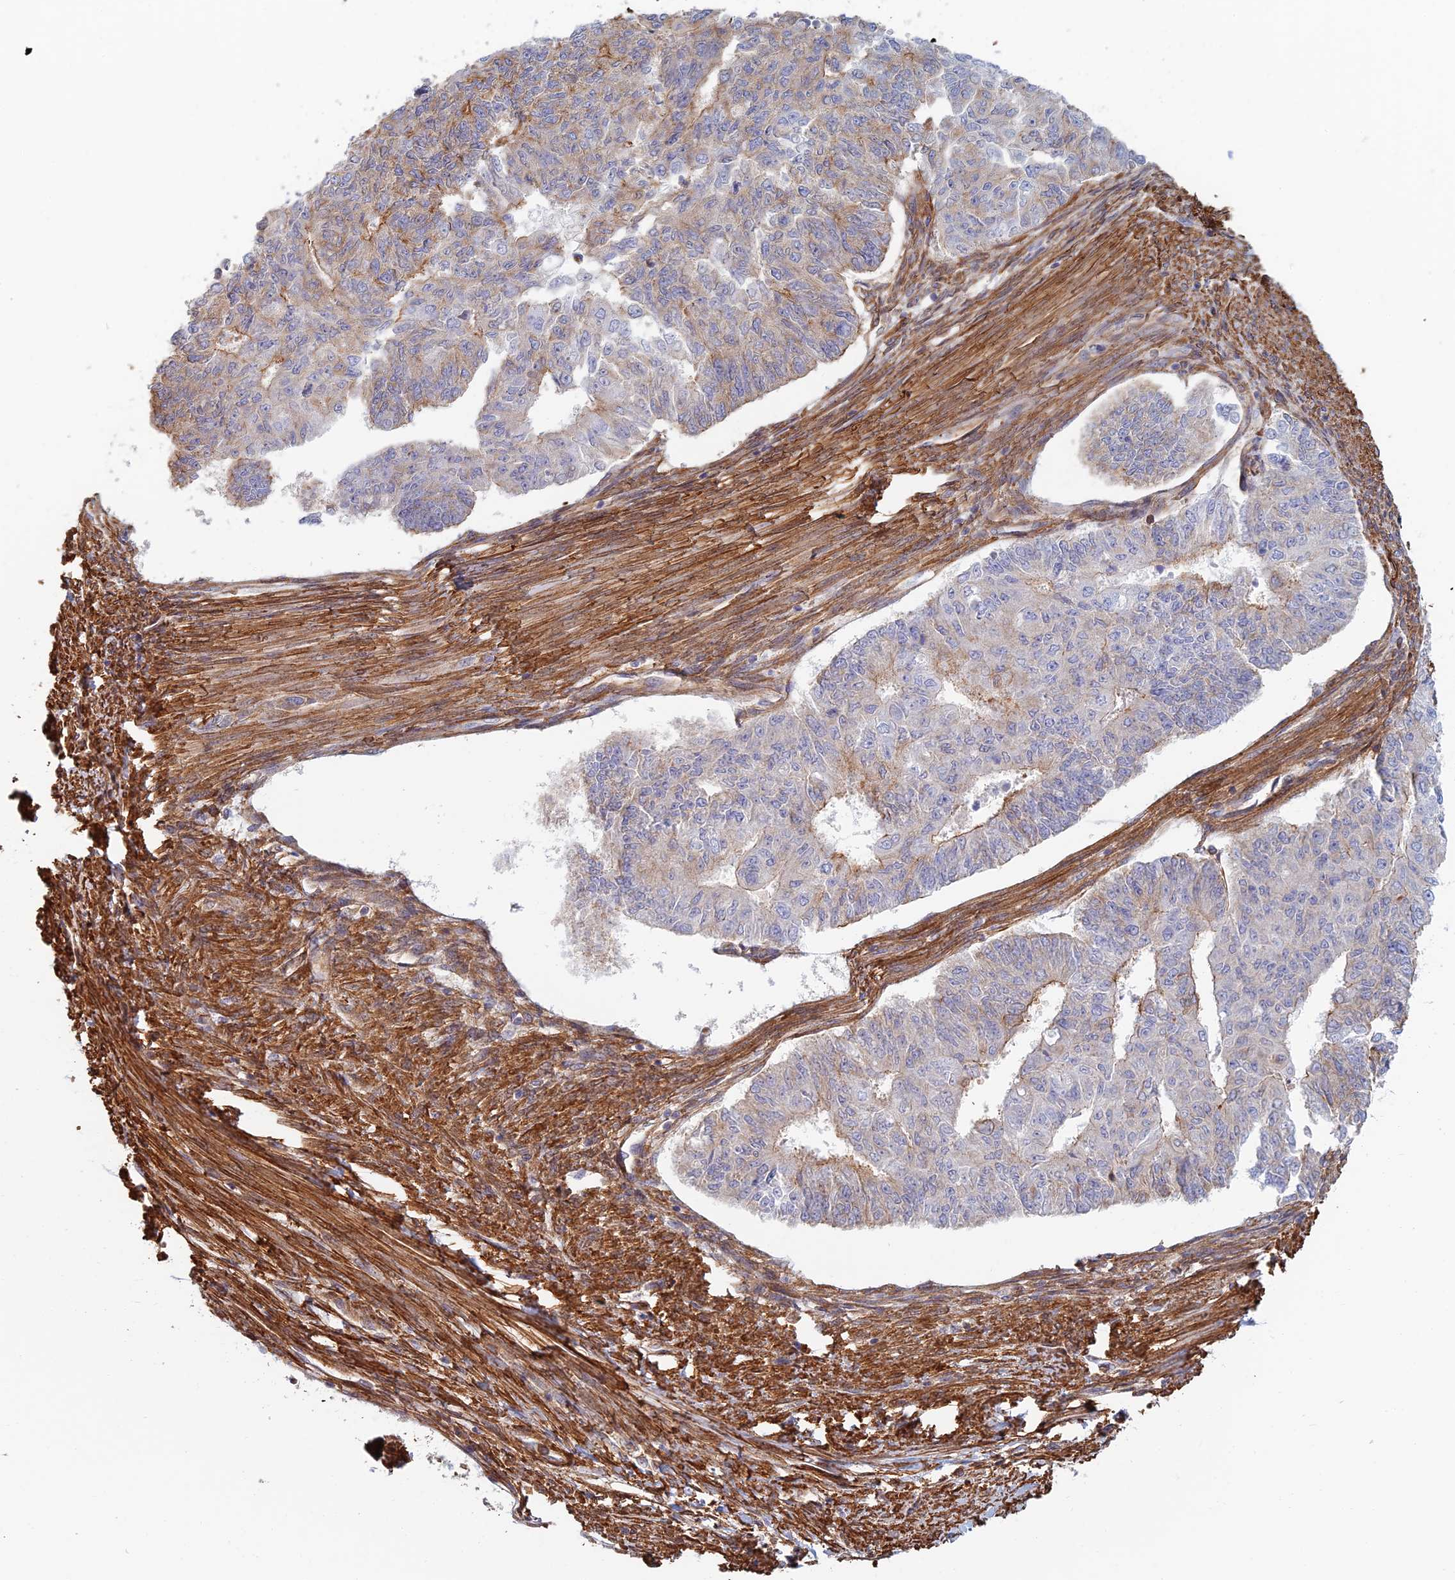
{"staining": {"intensity": "moderate", "quantity": "25%-75%", "location": "cytoplasmic/membranous"}, "tissue": "endometrial cancer", "cell_type": "Tumor cells", "image_type": "cancer", "snomed": [{"axis": "morphology", "description": "Adenocarcinoma, NOS"}, {"axis": "topography", "description": "Endometrium"}], "caption": "Endometrial adenocarcinoma stained with a protein marker displays moderate staining in tumor cells.", "gene": "PAK4", "patient": {"sex": "female", "age": 32}}